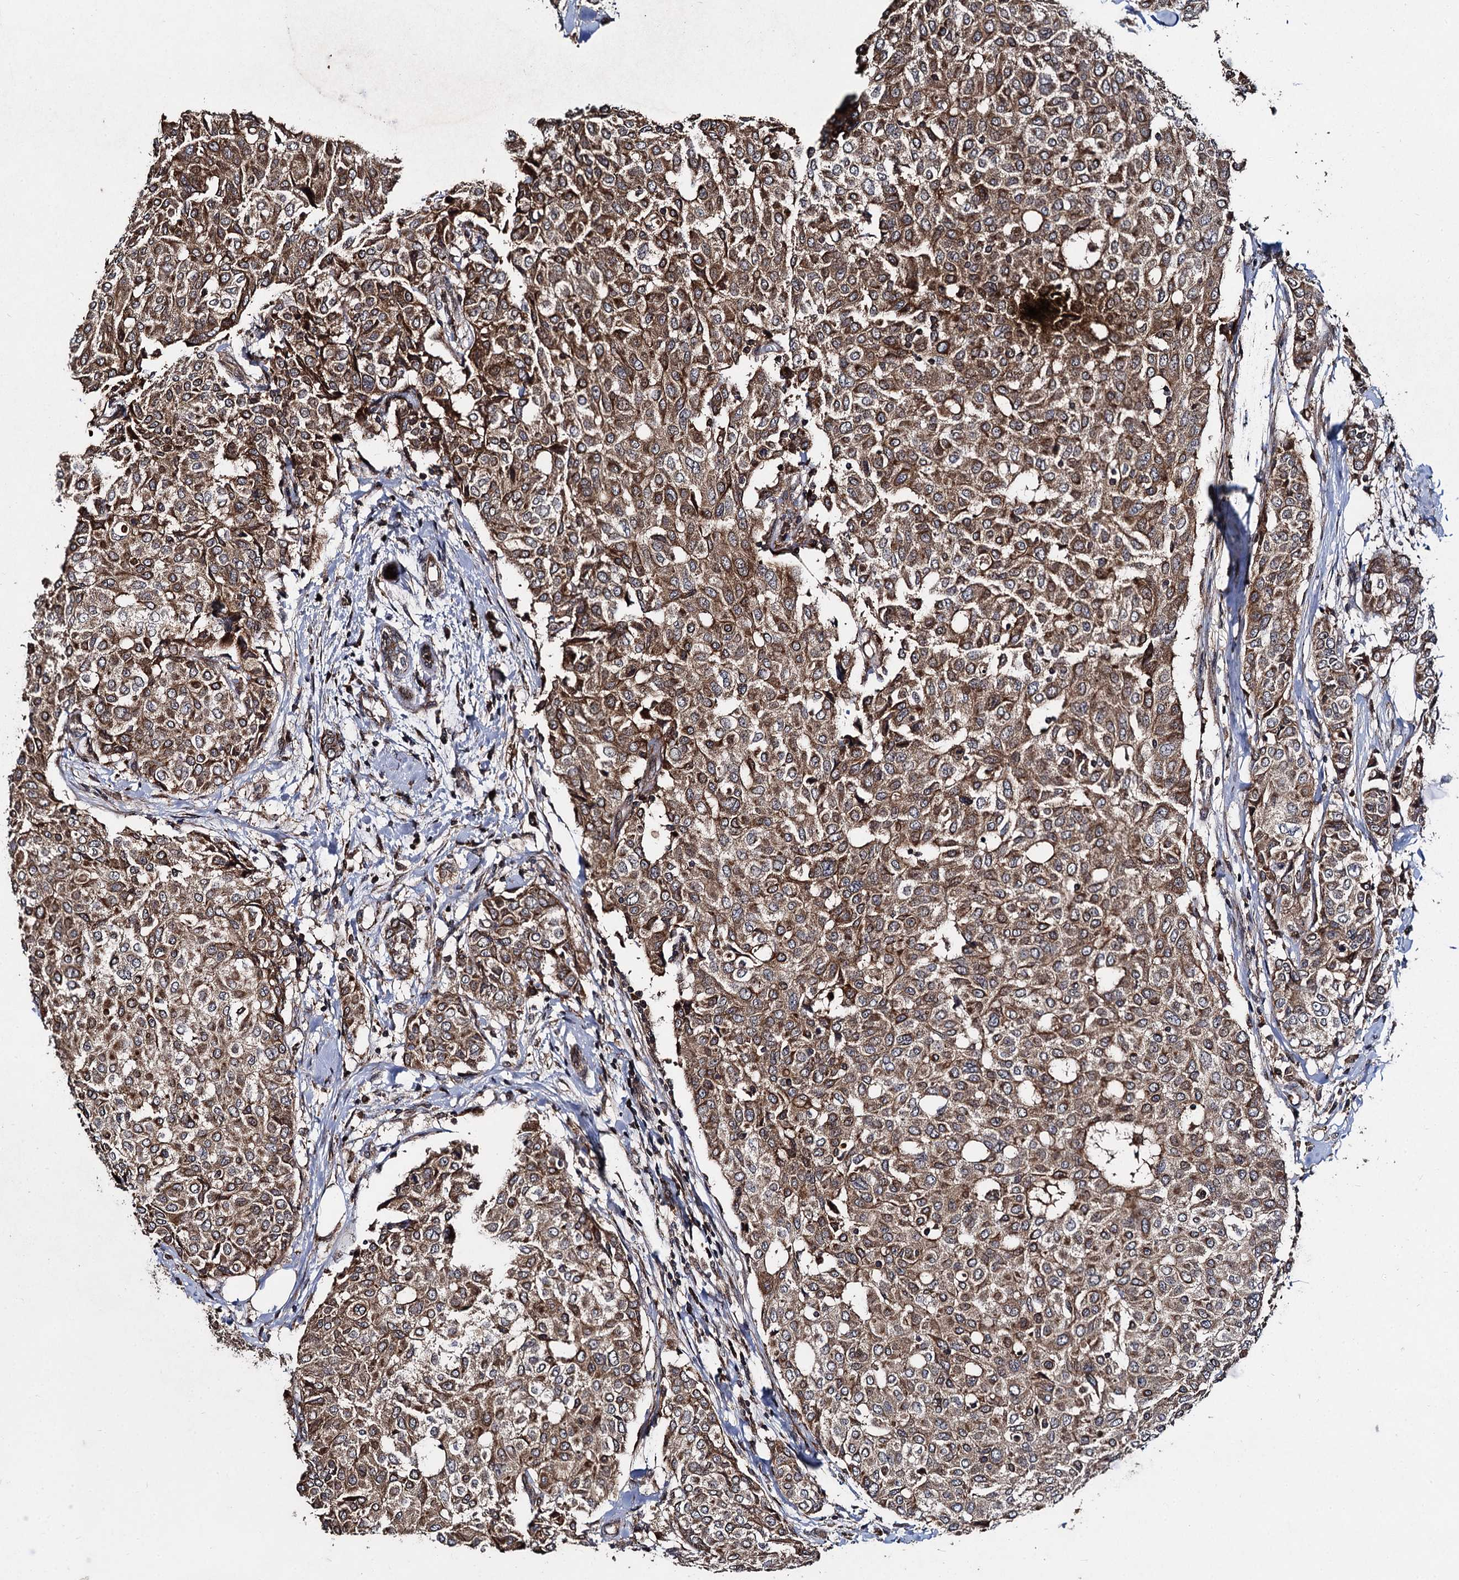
{"staining": {"intensity": "moderate", "quantity": ">75%", "location": "cytoplasmic/membranous"}, "tissue": "breast cancer", "cell_type": "Tumor cells", "image_type": "cancer", "snomed": [{"axis": "morphology", "description": "Lobular carcinoma"}, {"axis": "topography", "description": "Breast"}], "caption": "Breast cancer (lobular carcinoma) stained with IHC shows moderate cytoplasmic/membranous expression in approximately >75% of tumor cells.", "gene": "BCL2L2", "patient": {"sex": "female", "age": 51}}